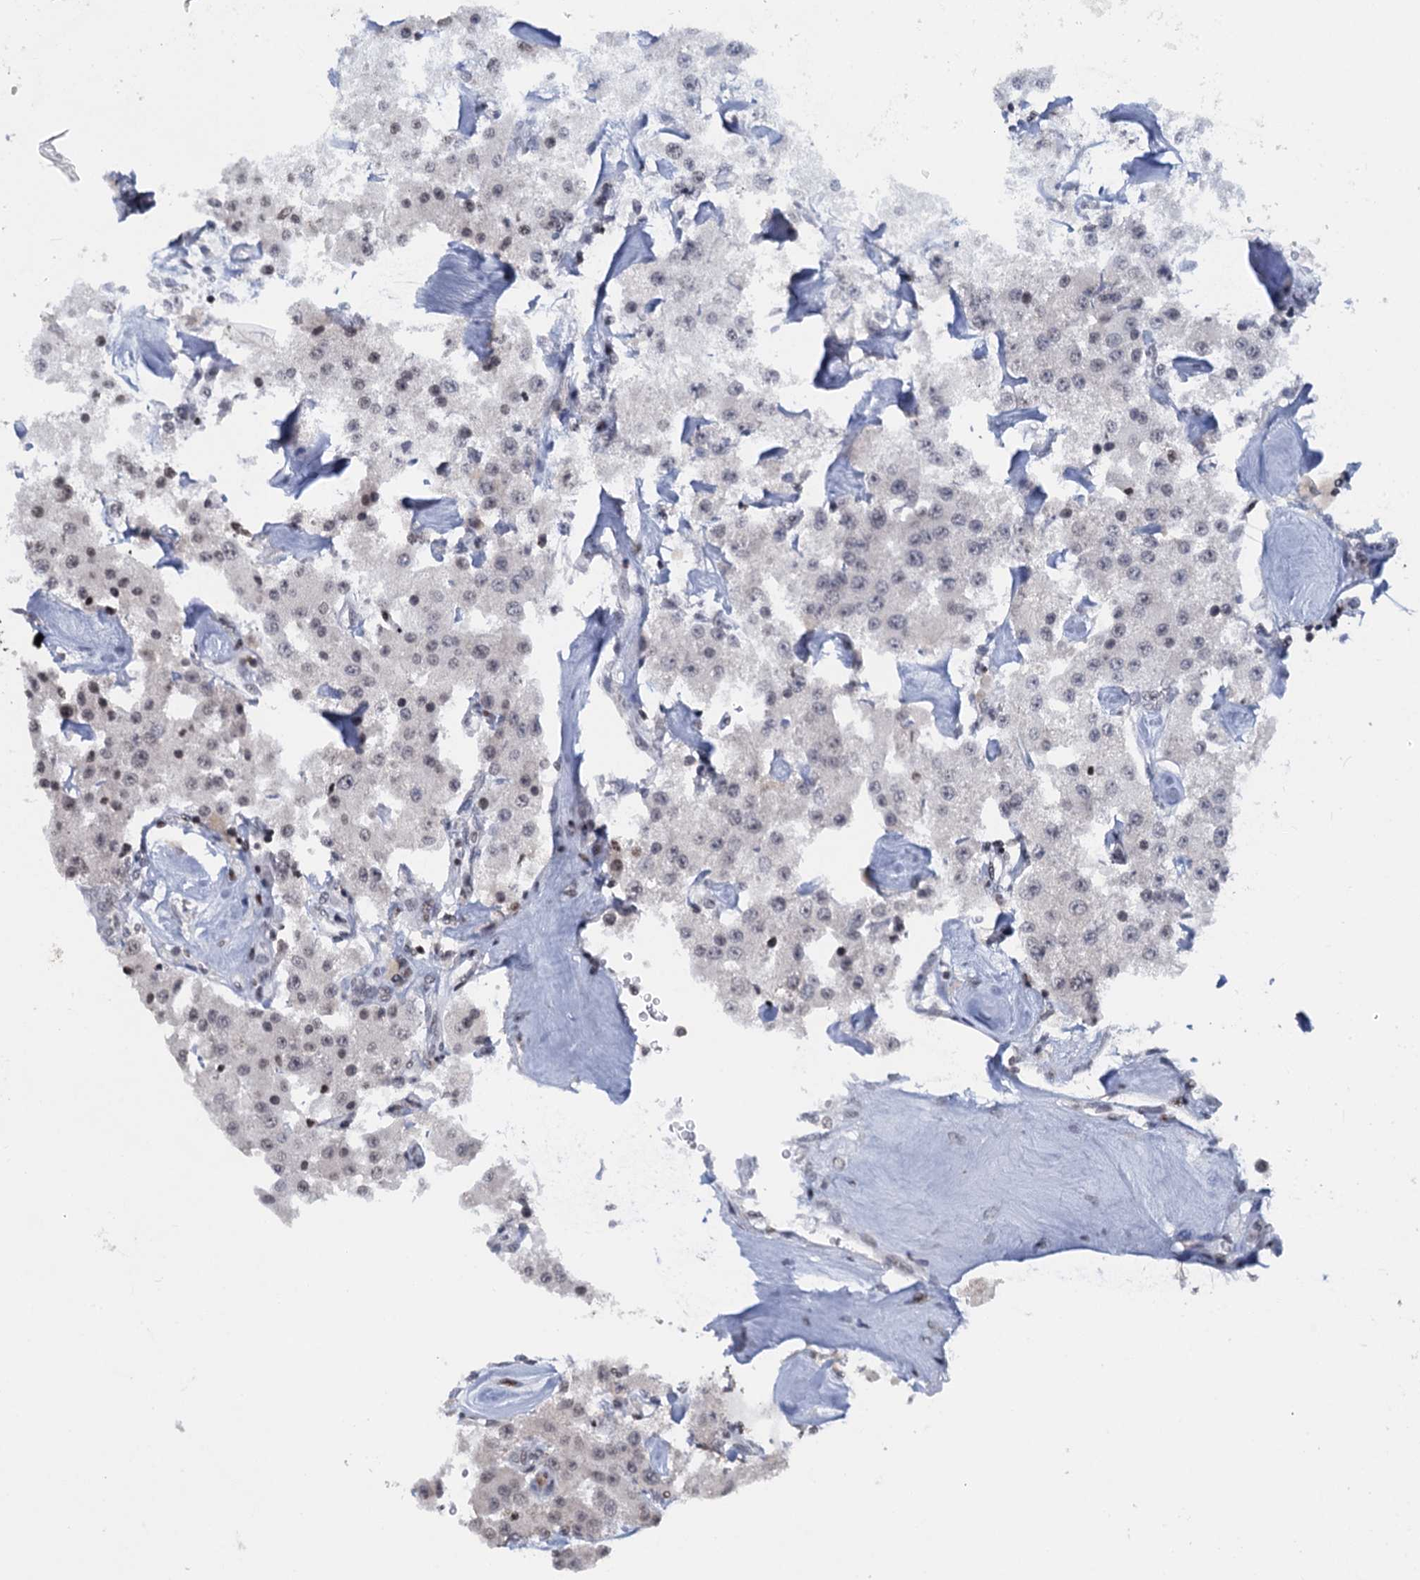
{"staining": {"intensity": "negative", "quantity": "none", "location": "none"}, "tissue": "carcinoid", "cell_type": "Tumor cells", "image_type": "cancer", "snomed": [{"axis": "morphology", "description": "Carcinoid, malignant, NOS"}, {"axis": "topography", "description": "Pancreas"}], "caption": "IHC of human malignant carcinoid shows no staining in tumor cells.", "gene": "FYB1", "patient": {"sex": "male", "age": 41}}